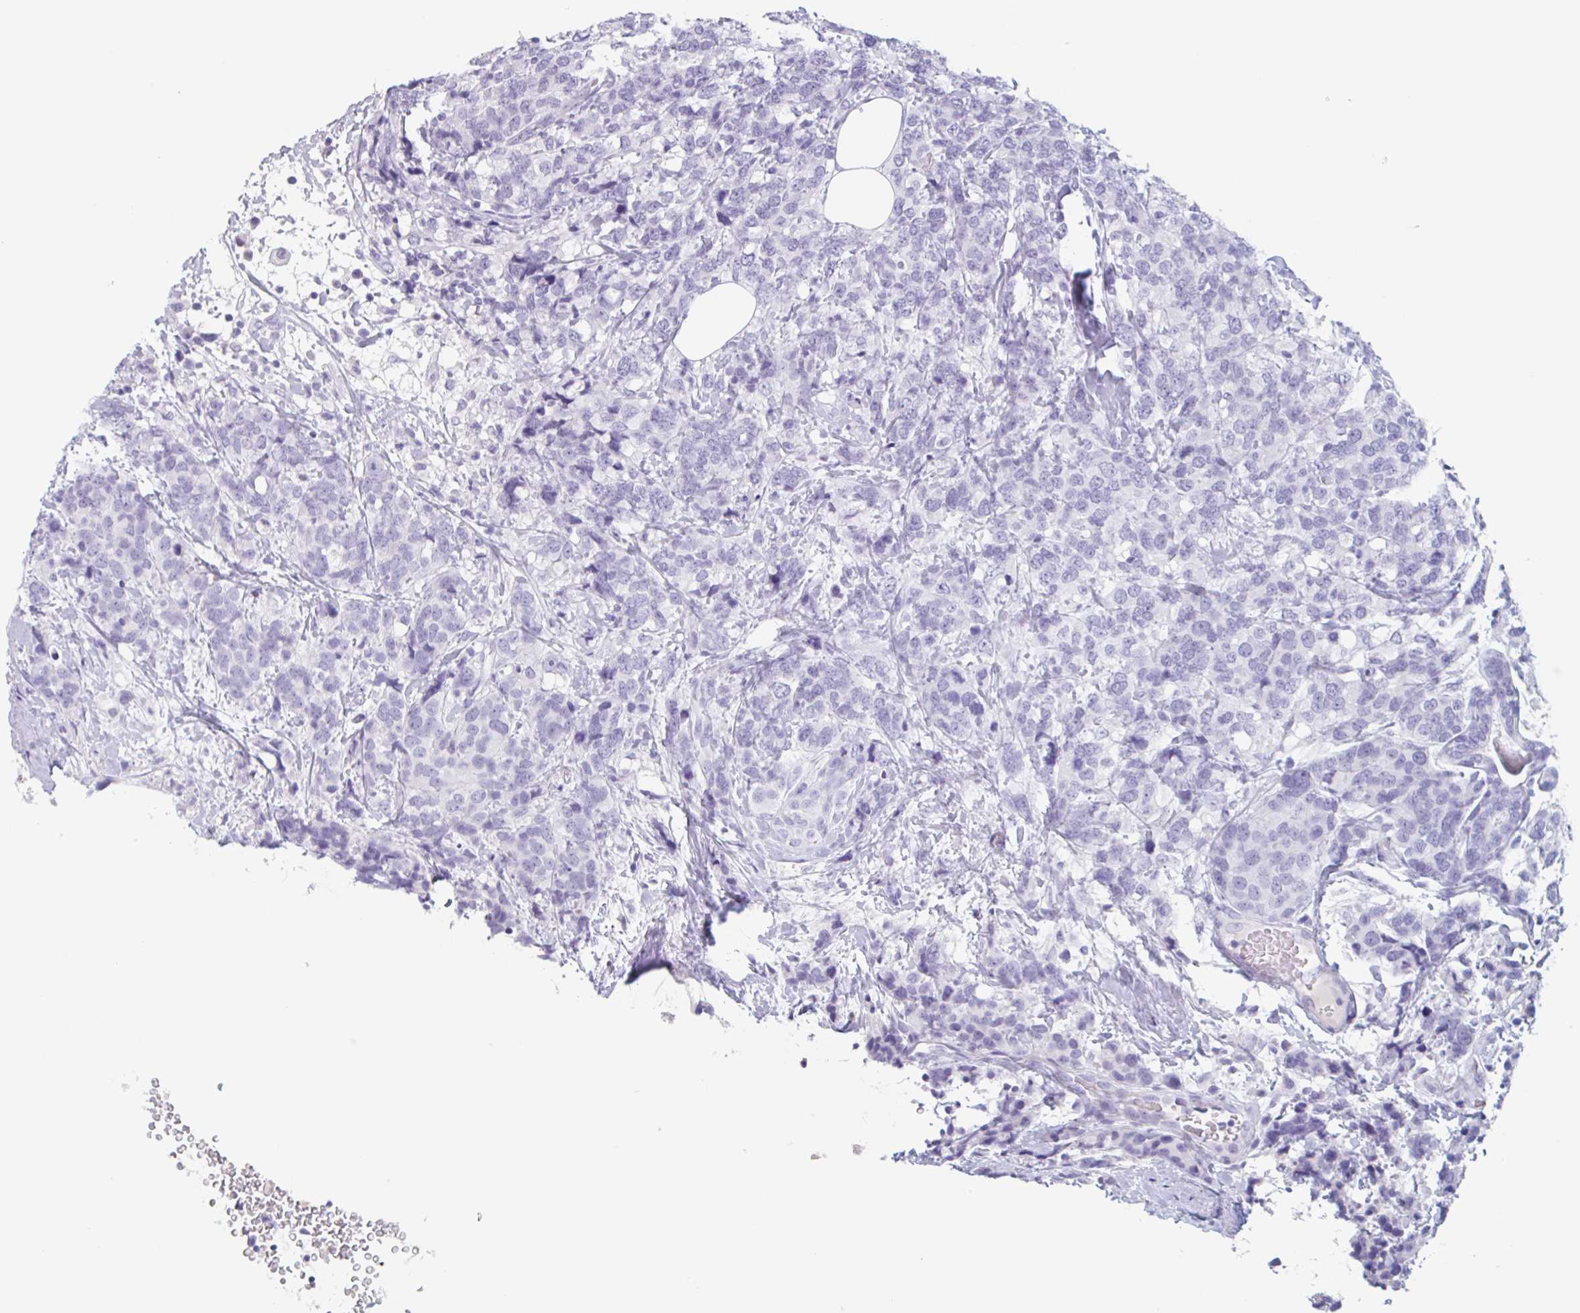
{"staining": {"intensity": "negative", "quantity": "none", "location": "none"}, "tissue": "breast cancer", "cell_type": "Tumor cells", "image_type": "cancer", "snomed": [{"axis": "morphology", "description": "Lobular carcinoma"}, {"axis": "topography", "description": "Breast"}], "caption": "IHC micrograph of neoplastic tissue: breast lobular carcinoma stained with DAB (3,3'-diaminobenzidine) reveals no significant protein positivity in tumor cells.", "gene": "EMC4", "patient": {"sex": "female", "age": 59}}